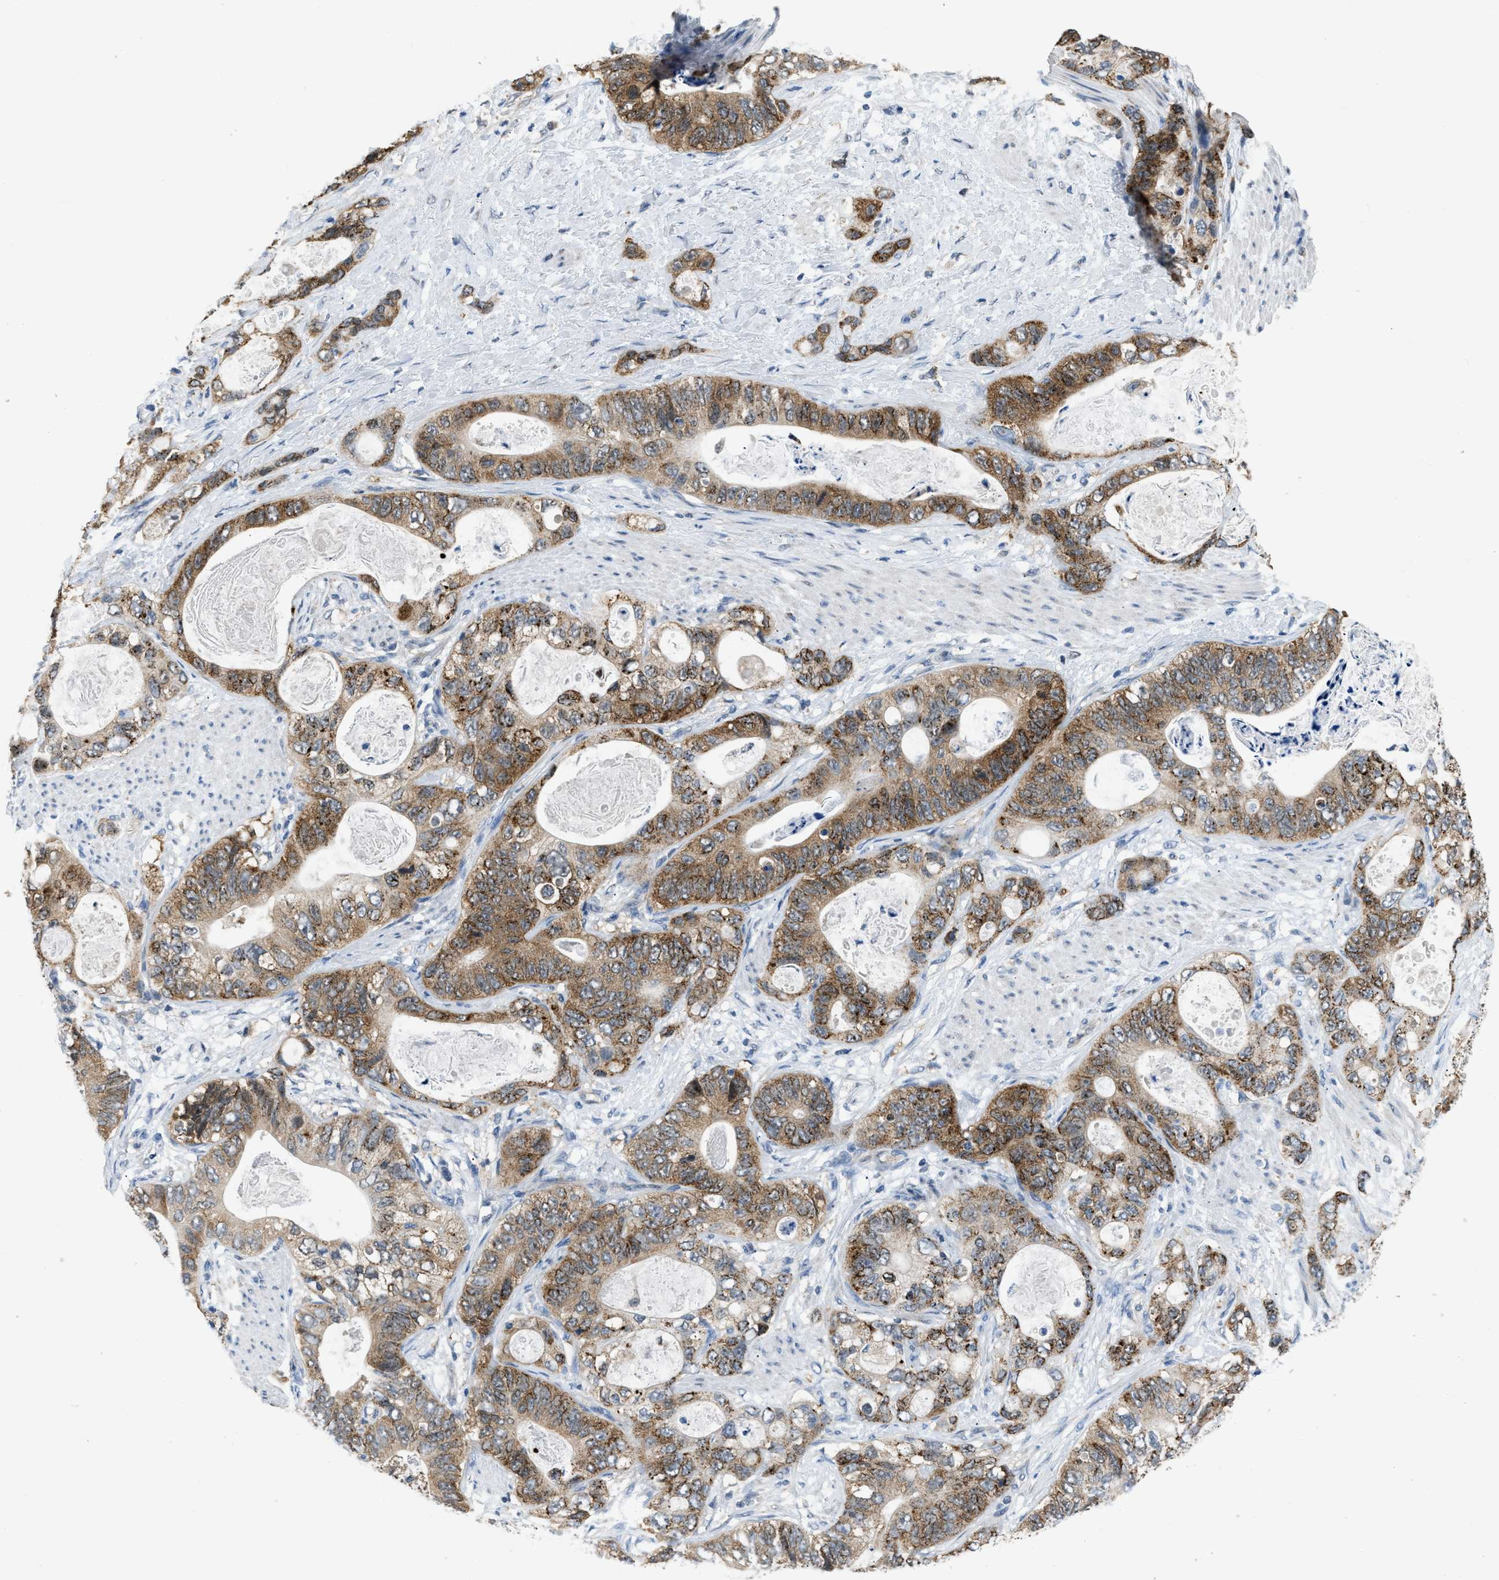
{"staining": {"intensity": "moderate", "quantity": ">75%", "location": "cytoplasmic/membranous"}, "tissue": "stomach cancer", "cell_type": "Tumor cells", "image_type": "cancer", "snomed": [{"axis": "morphology", "description": "Normal tissue, NOS"}, {"axis": "morphology", "description": "Adenocarcinoma, NOS"}, {"axis": "topography", "description": "Stomach"}], "caption": "Brown immunohistochemical staining in human stomach cancer (adenocarcinoma) displays moderate cytoplasmic/membranous staining in approximately >75% of tumor cells.", "gene": "TOMM34", "patient": {"sex": "female", "age": 89}}